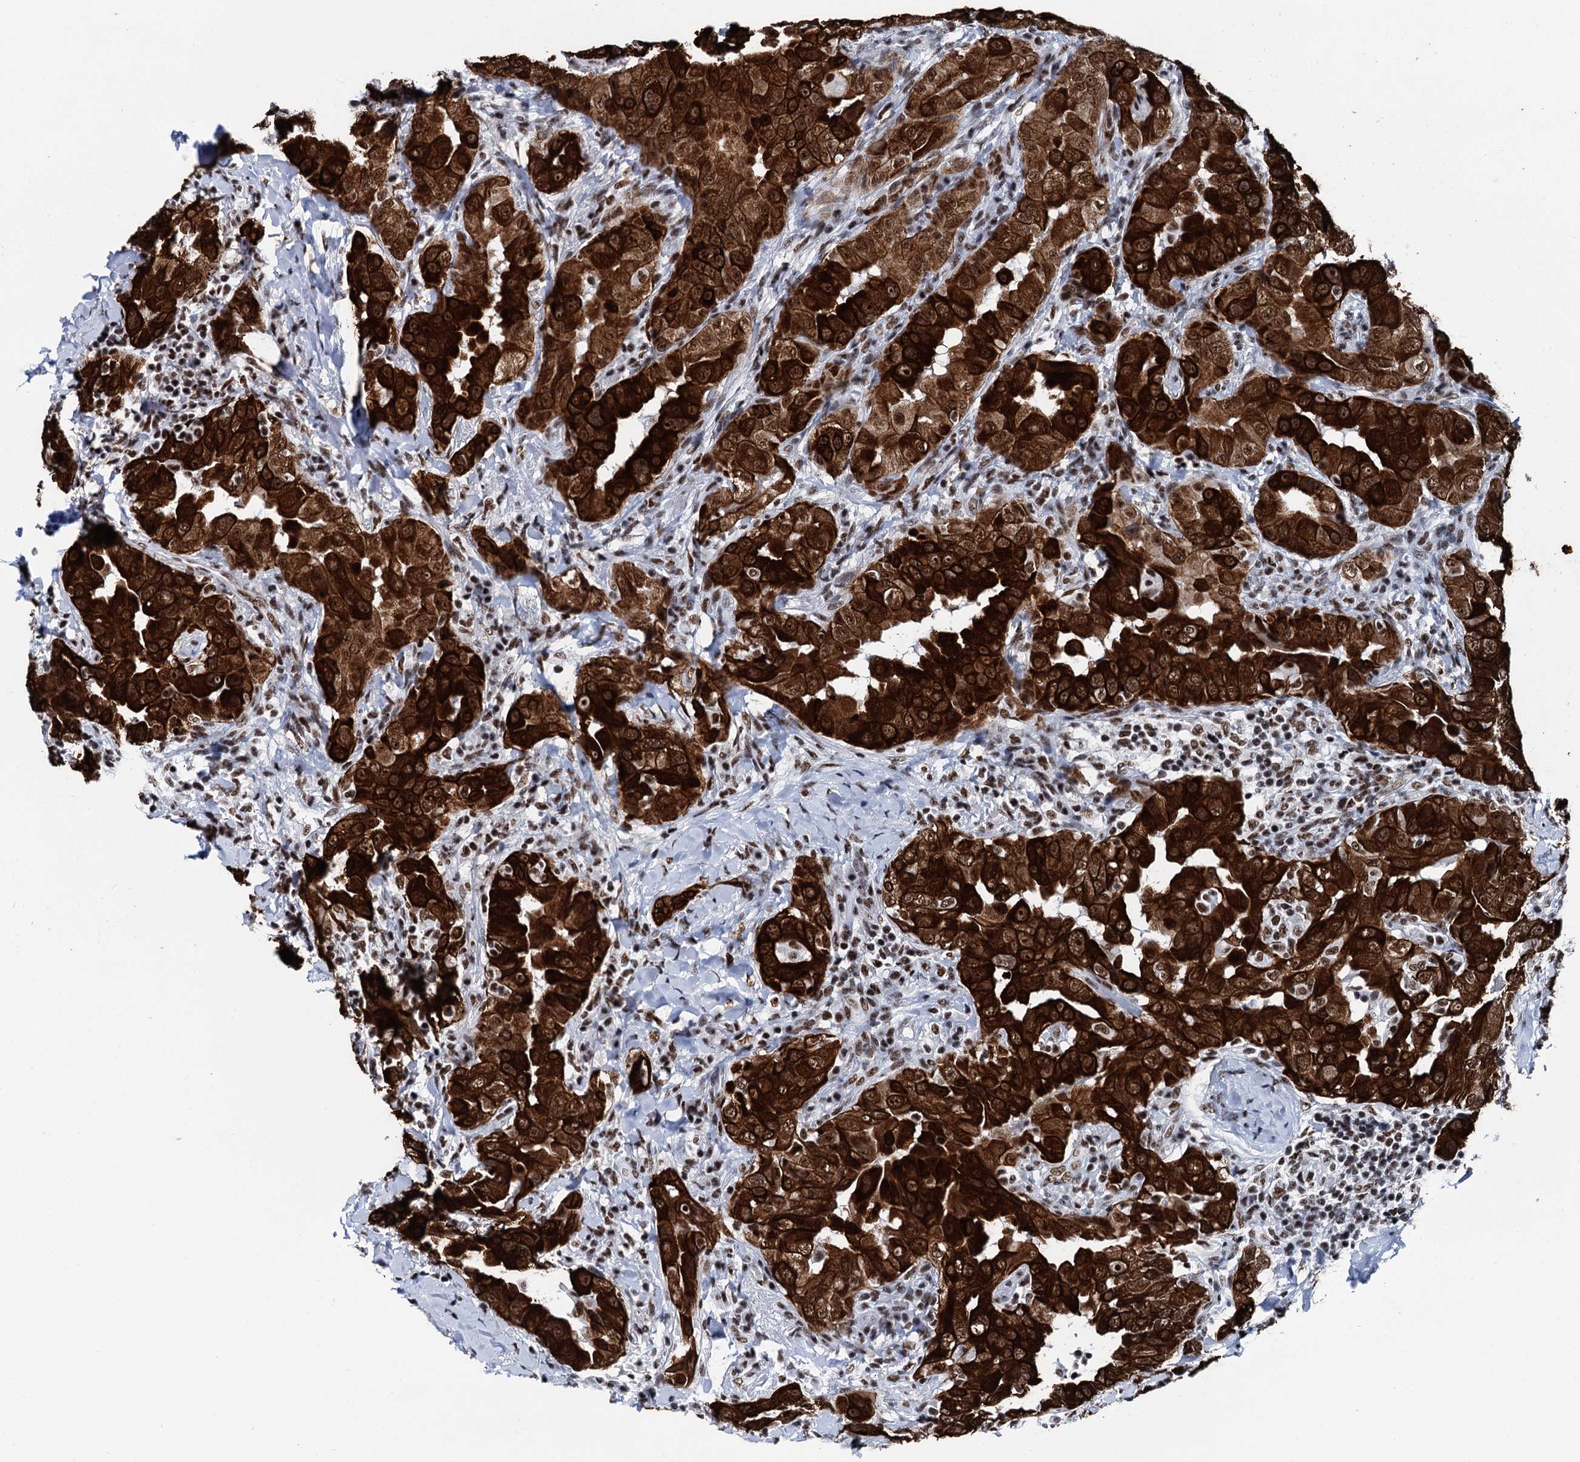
{"staining": {"intensity": "strong", "quantity": ">75%", "location": "cytoplasmic/membranous,nuclear"}, "tissue": "thyroid cancer", "cell_type": "Tumor cells", "image_type": "cancer", "snomed": [{"axis": "morphology", "description": "Papillary adenocarcinoma, NOS"}, {"axis": "topography", "description": "Thyroid gland"}], "caption": "An immunohistochemistry (IHC) photomicrograph of tumor tissue is shown. Protein staining in brown highlights strong cytoplasmic/membranous and nuclear positivity in thyroid cancer (papillary adenocarcinoma) within tumor cells.", "gene": "DDX23", "patient": {"sex": "male", "age": 33}}